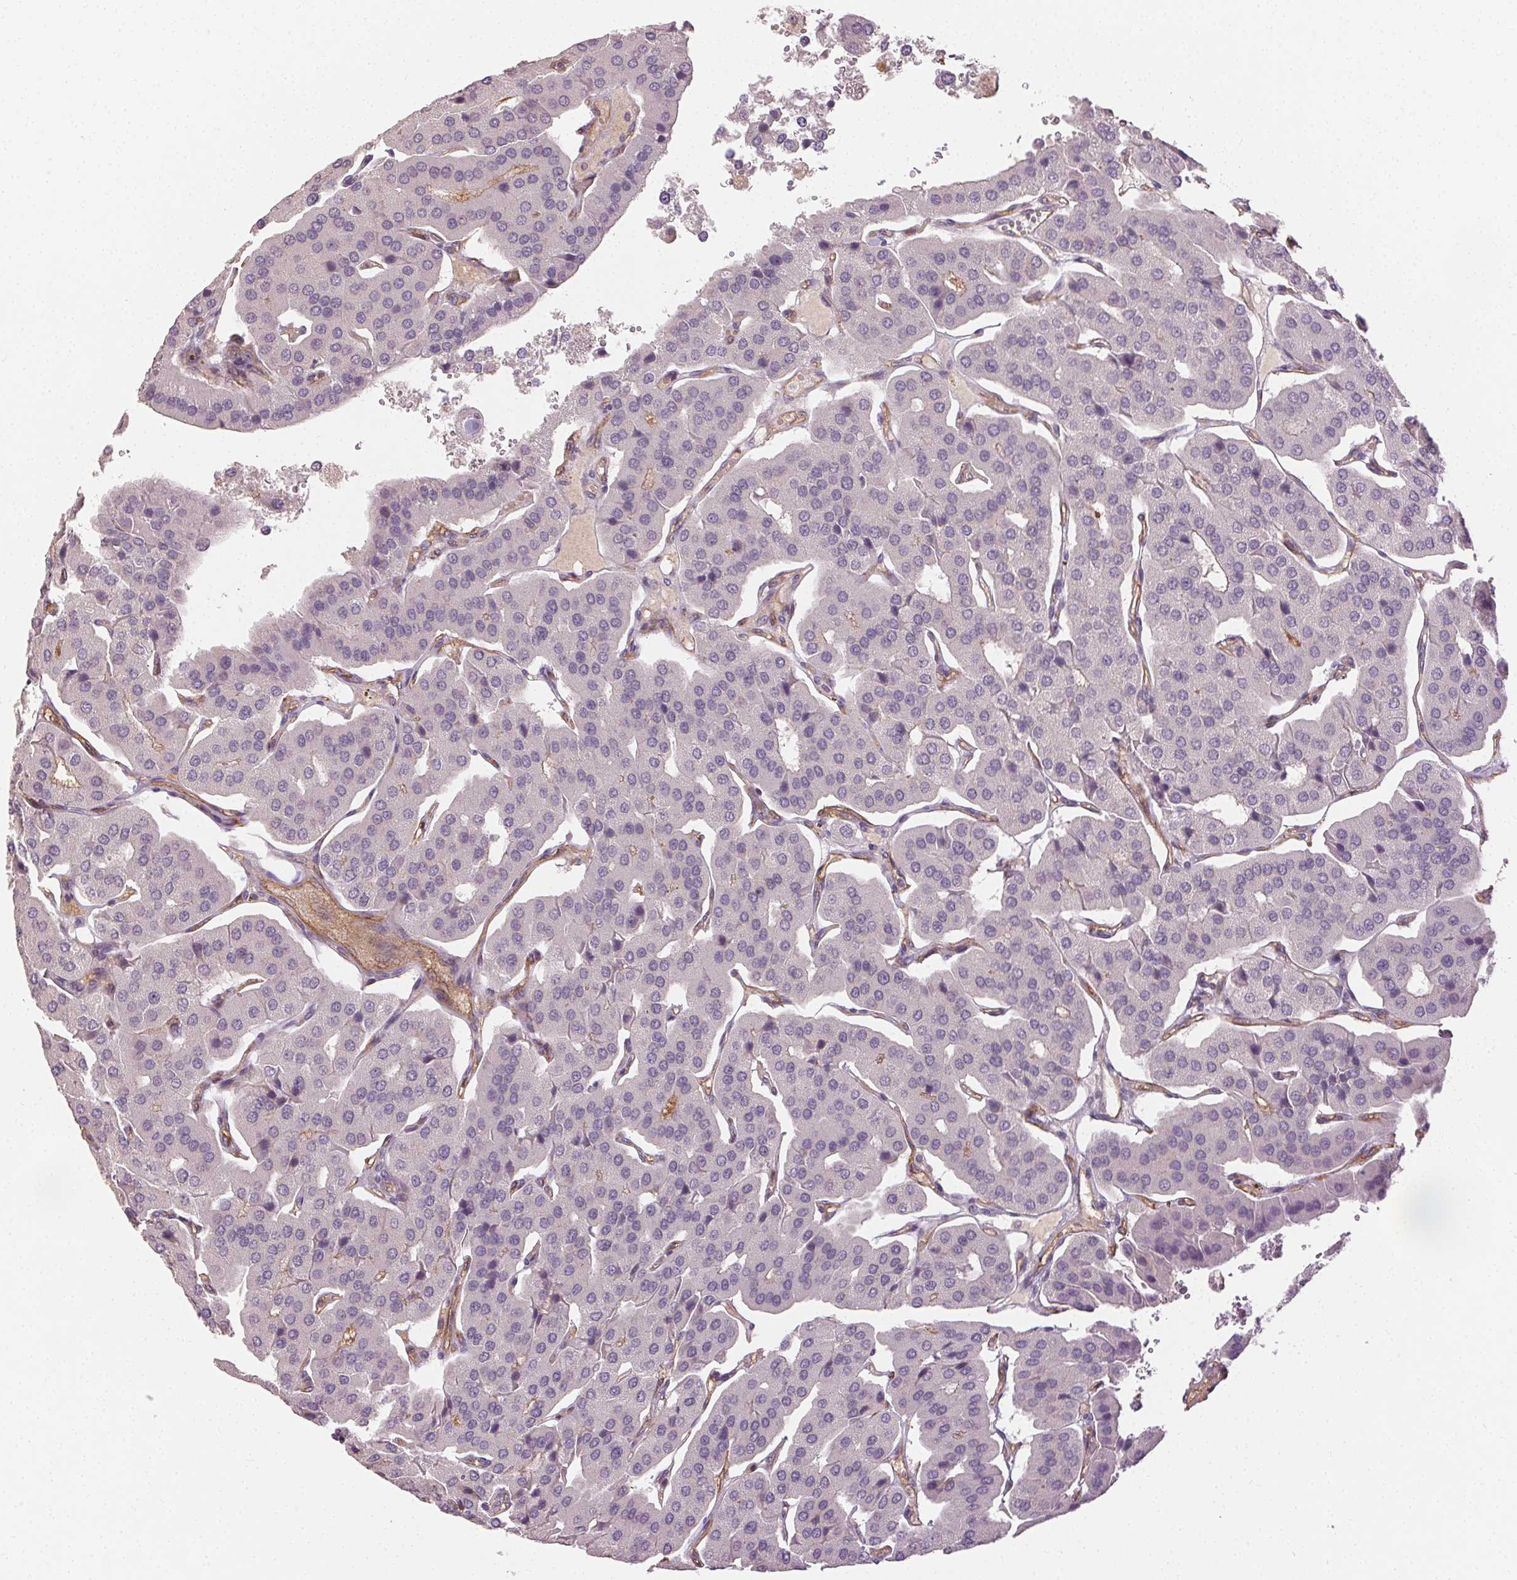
{"staining": {"intensity": "negative", "quantity": "none", "location": "none"}, "tissue": "parathyroid gland", "cell_type": "Glandular cells", "image_type": "normal", "snomed": [{"axis": "morphology", "description": "Normal tissue, NOS"}, {"axis": "morphology", "description": "Adenoma, NOS"}, {"axis": "topography", "description": "Parathyroid gland"}], "caption": "Photomicrograph shows no significant protein staining in glandular cells of unremarkable parathyroid gland. (Stains: DAB immunohistochemistry with hematoxylin counter stain, Microscopy: brightfield microscopy at high magnification).", "gene": "PODXL", "patient": {"sex": "female", "age": 86}}